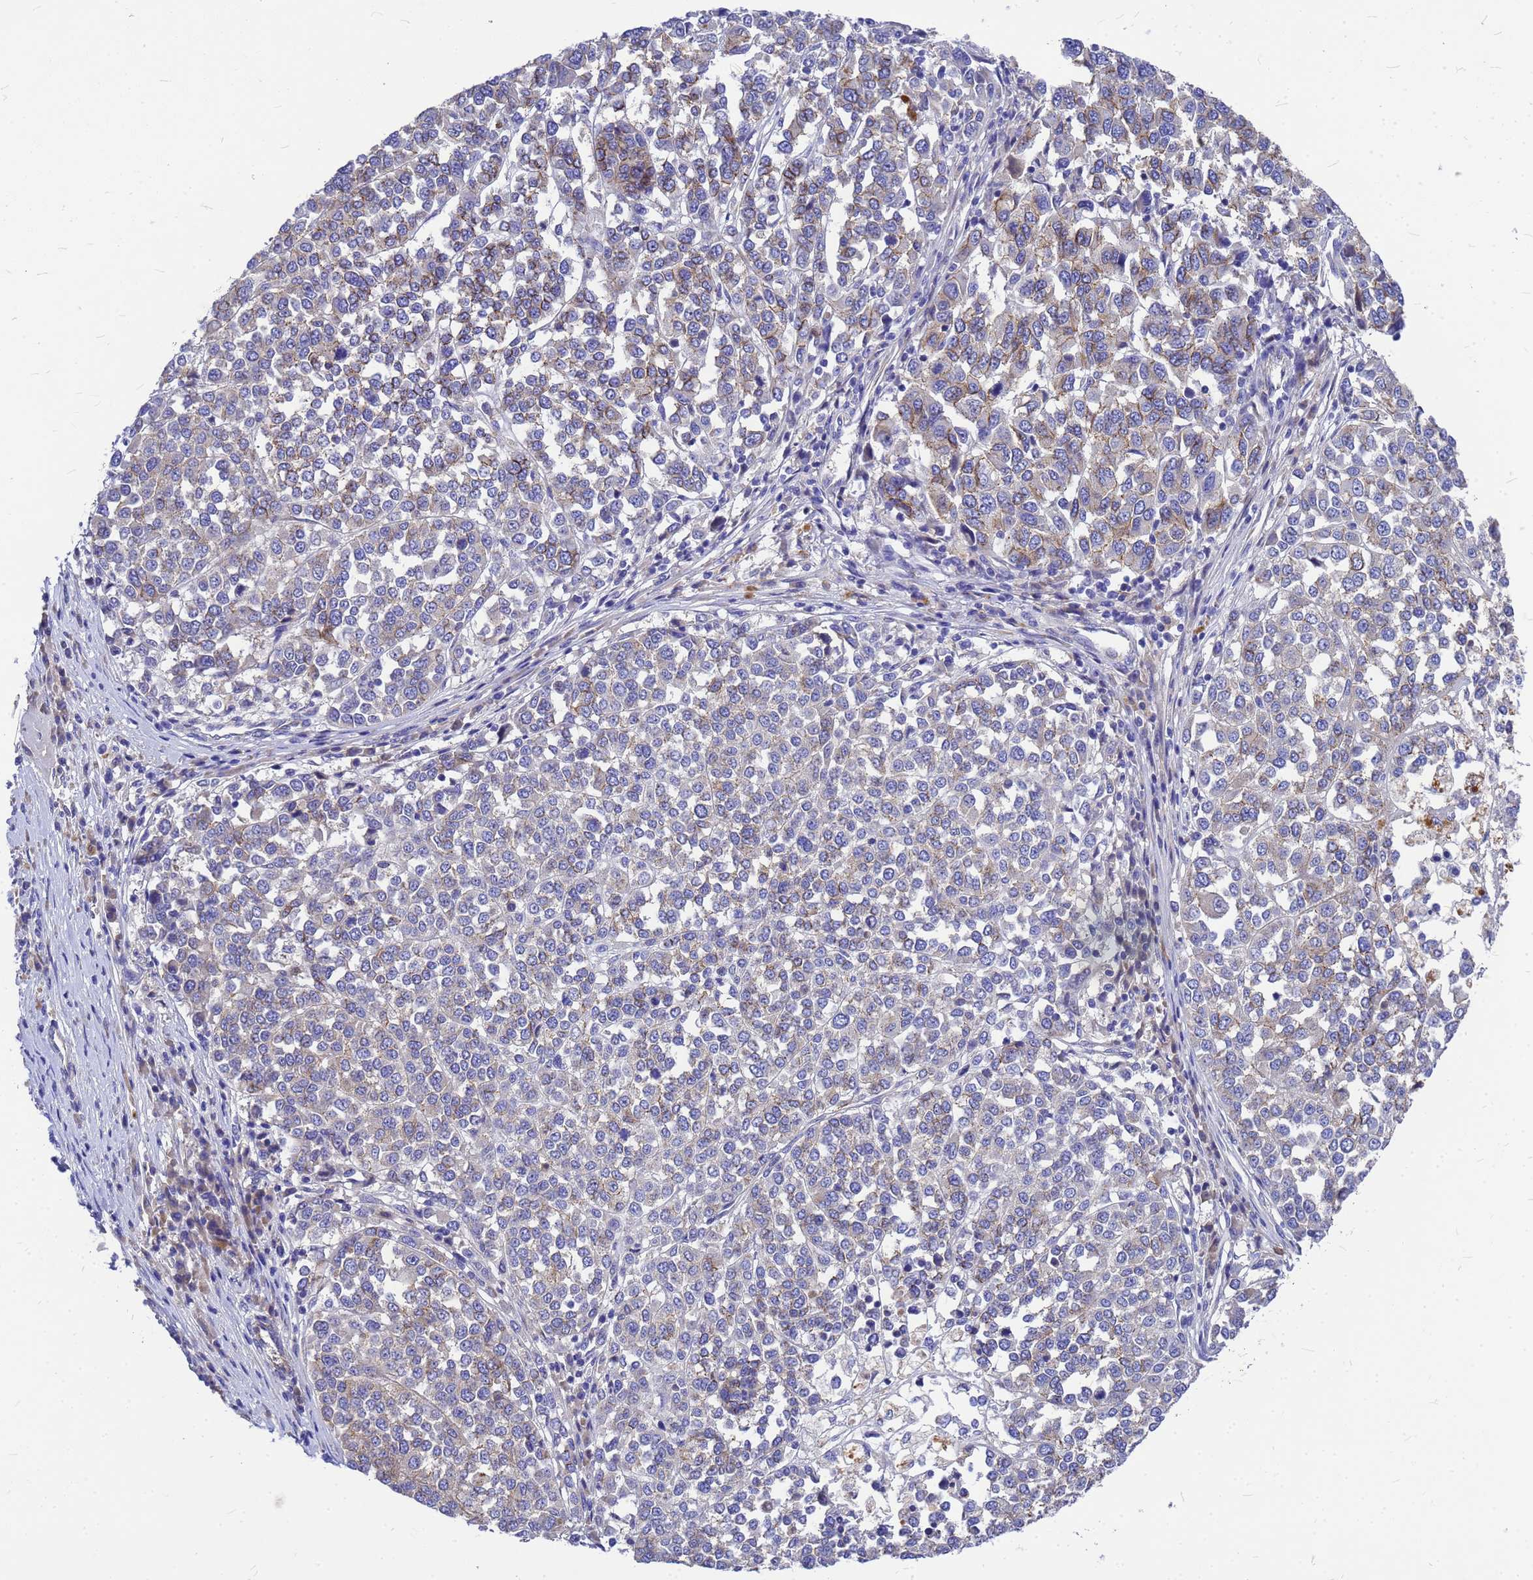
{"staining": {"intensity": "moderate", "quantity": "<25%", "location": "cytoplasmic/membranous"}, "tissue": "melanoma", "cell_type": "Tumor cells", "image_type": "cancer", "snomed": [{"axis": "morphology", "description": "Malignant melanoma, Metastatic site"}, {"axis": "topography", "description": "Lymph node"}], "caption": "High-magnification brightfield microscopy of melanoma stained with DAB (brown) and counterstained with hematoxylin (blue). tumor cells exhibit moderate cytoplasmic/membranous positivity is seen in approximately<25% of cells.", "gene": "FBXW5", "patient": {"sex": "male", "age": 44}}